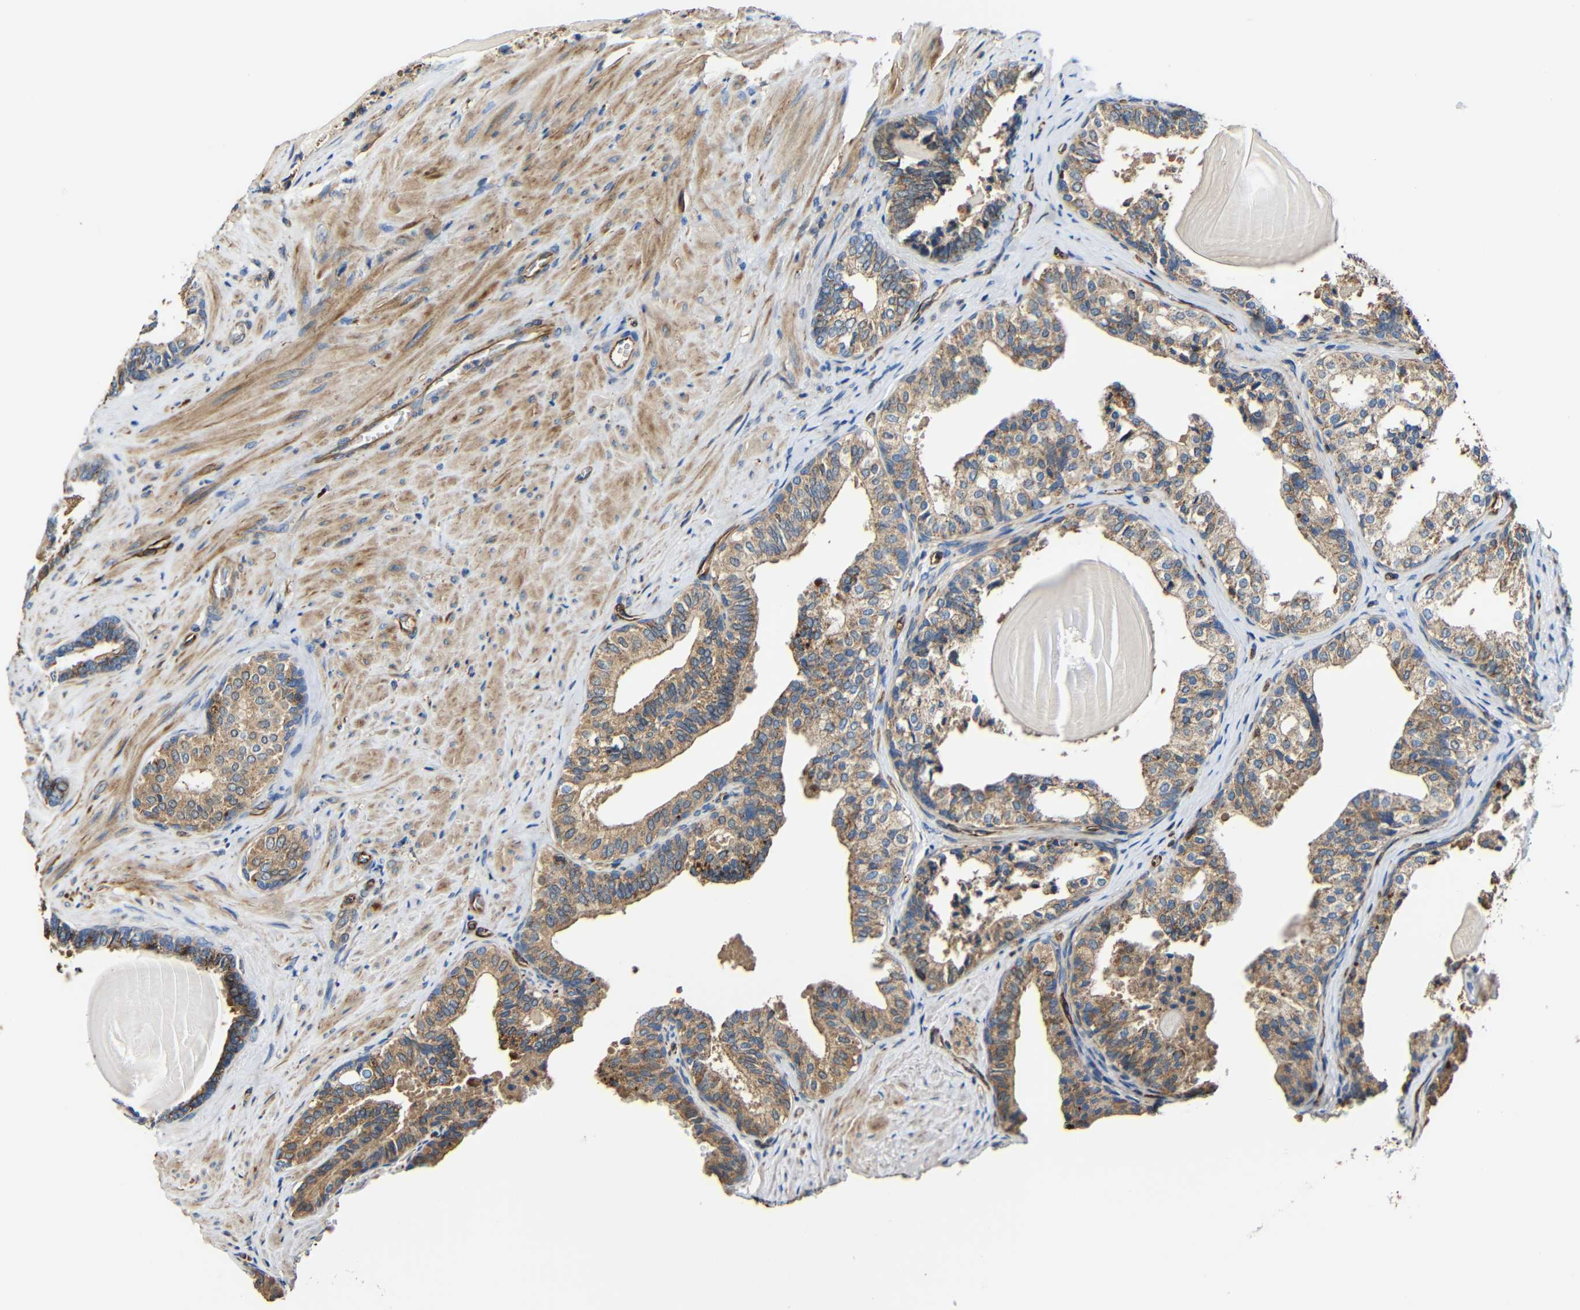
{"staining": {"intensity": "moderate", "quantity": ">75%", "location": "cytoplasmic/membranous"}, "tissue": "prostate cancer", "cell_type": "Tumor cells", "image_type": "cancer", "snomed": [{"axis": "morphology", "description": "Adenocarcinoma, Low grade"}, {"axis": "topography", "description": "Prostate"}], "caption": "This image exhibits prostate cancer stained with immunohistochemistry (IHC) to label a protein in brown. The cytoplasmic/membranous of tumor cells show moderate positivity for the protein. Nuclei are counter-stained blue.", "gene": "IGSF10", "patient": {"sex": "male", "age": 60}}